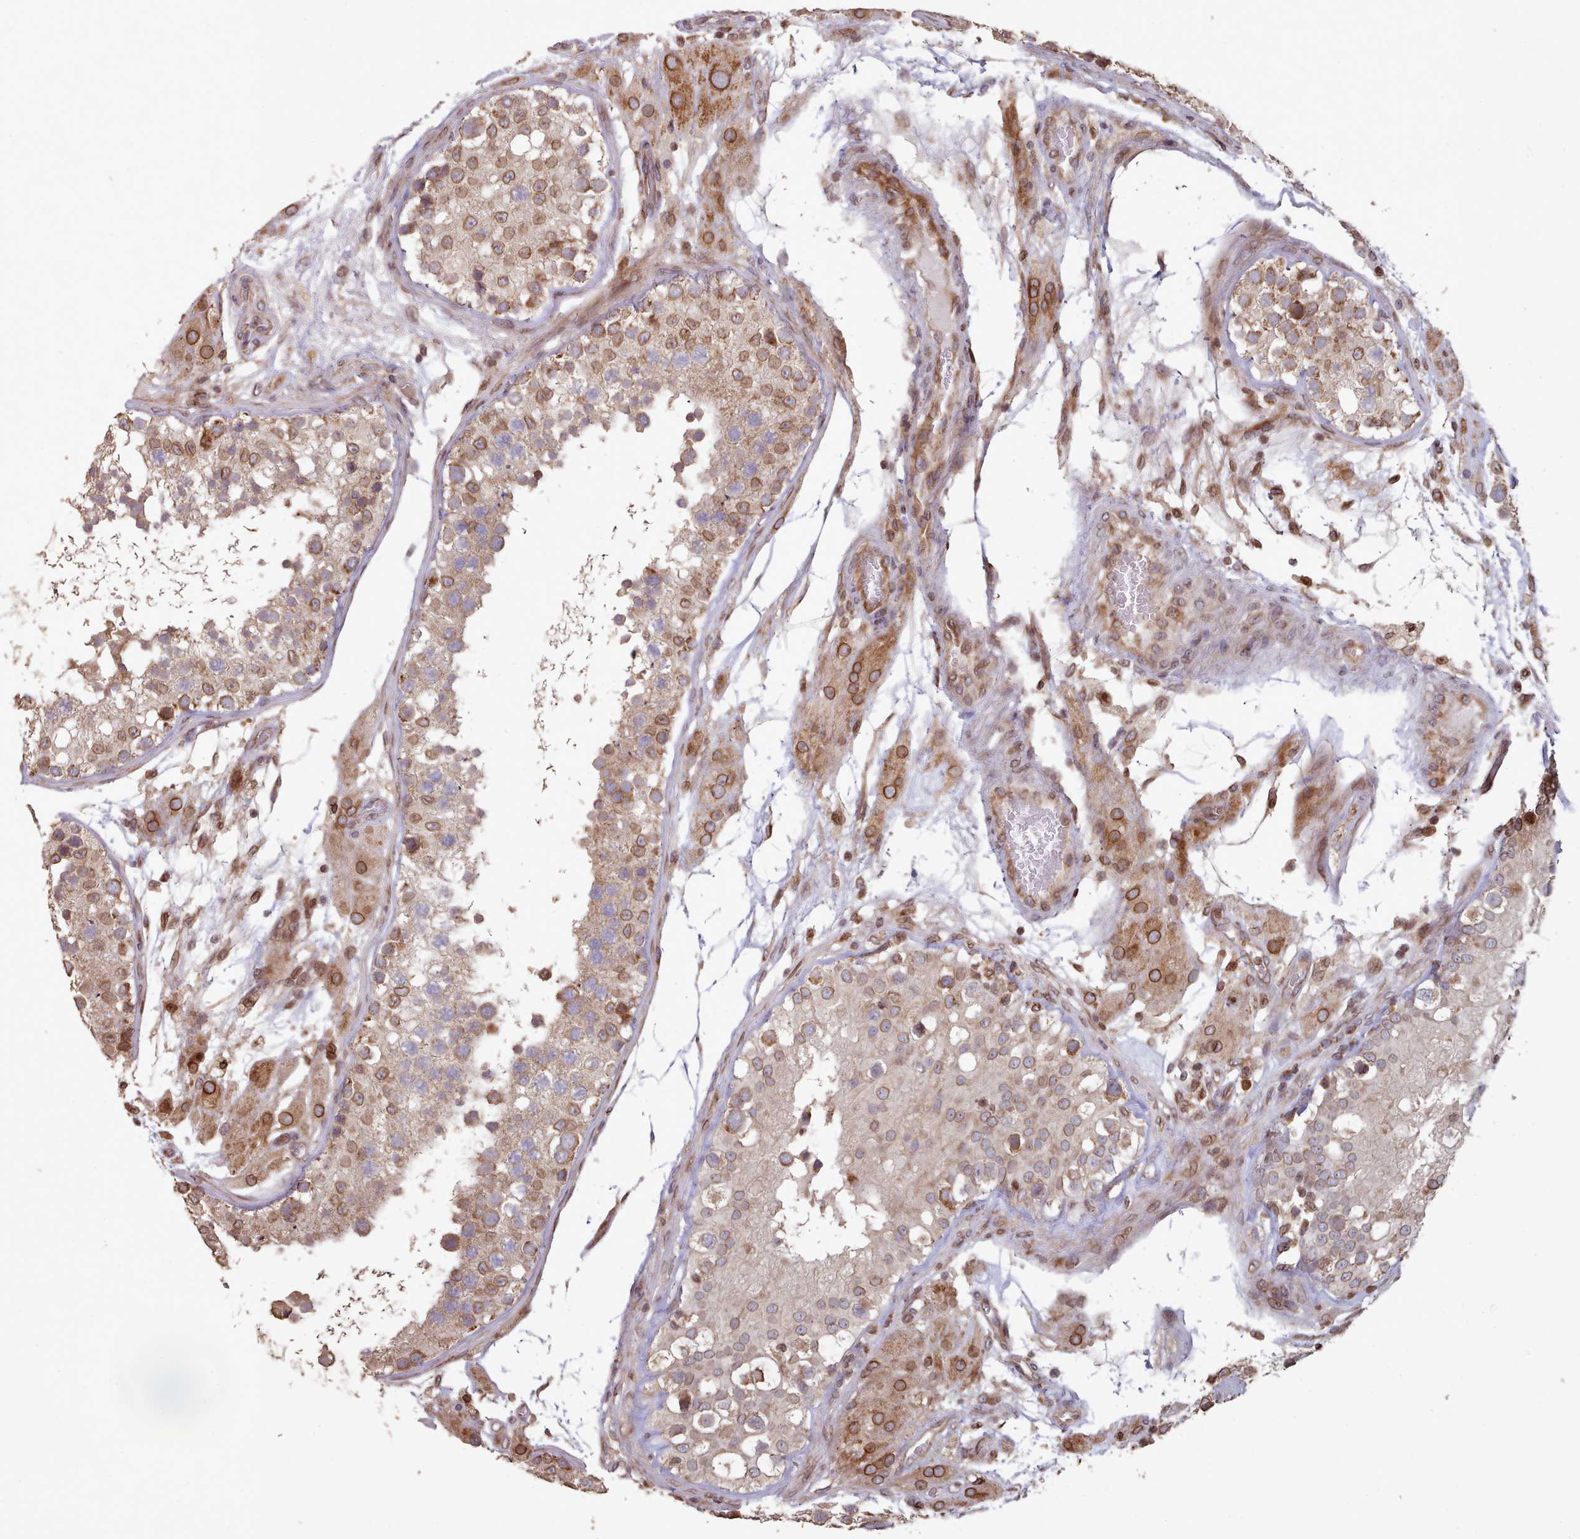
{"staining": {"intensity": "moderate", "quantity": ">75%", "location": "cytoplasmic/membranous,nuclear"}, "tissue": "testis", "cell_type": "Cells in seminiferous ducts", "image_type": "normal", "snomed": [{"axis": "morphology", "description": "Normal tissue, NOS"}, {"axis": "topography", "description": "Testis"}], "caption": "Cells in seminiferous ducts show medium levels of moderate cytoplasmic/membranous,nuclear positivity in about >75% of cells in unremarkable human testis. Nuclei are stained in blue.", "gene": "TOR1AIP1", "patient": {"sex": "male", "age": 26}}